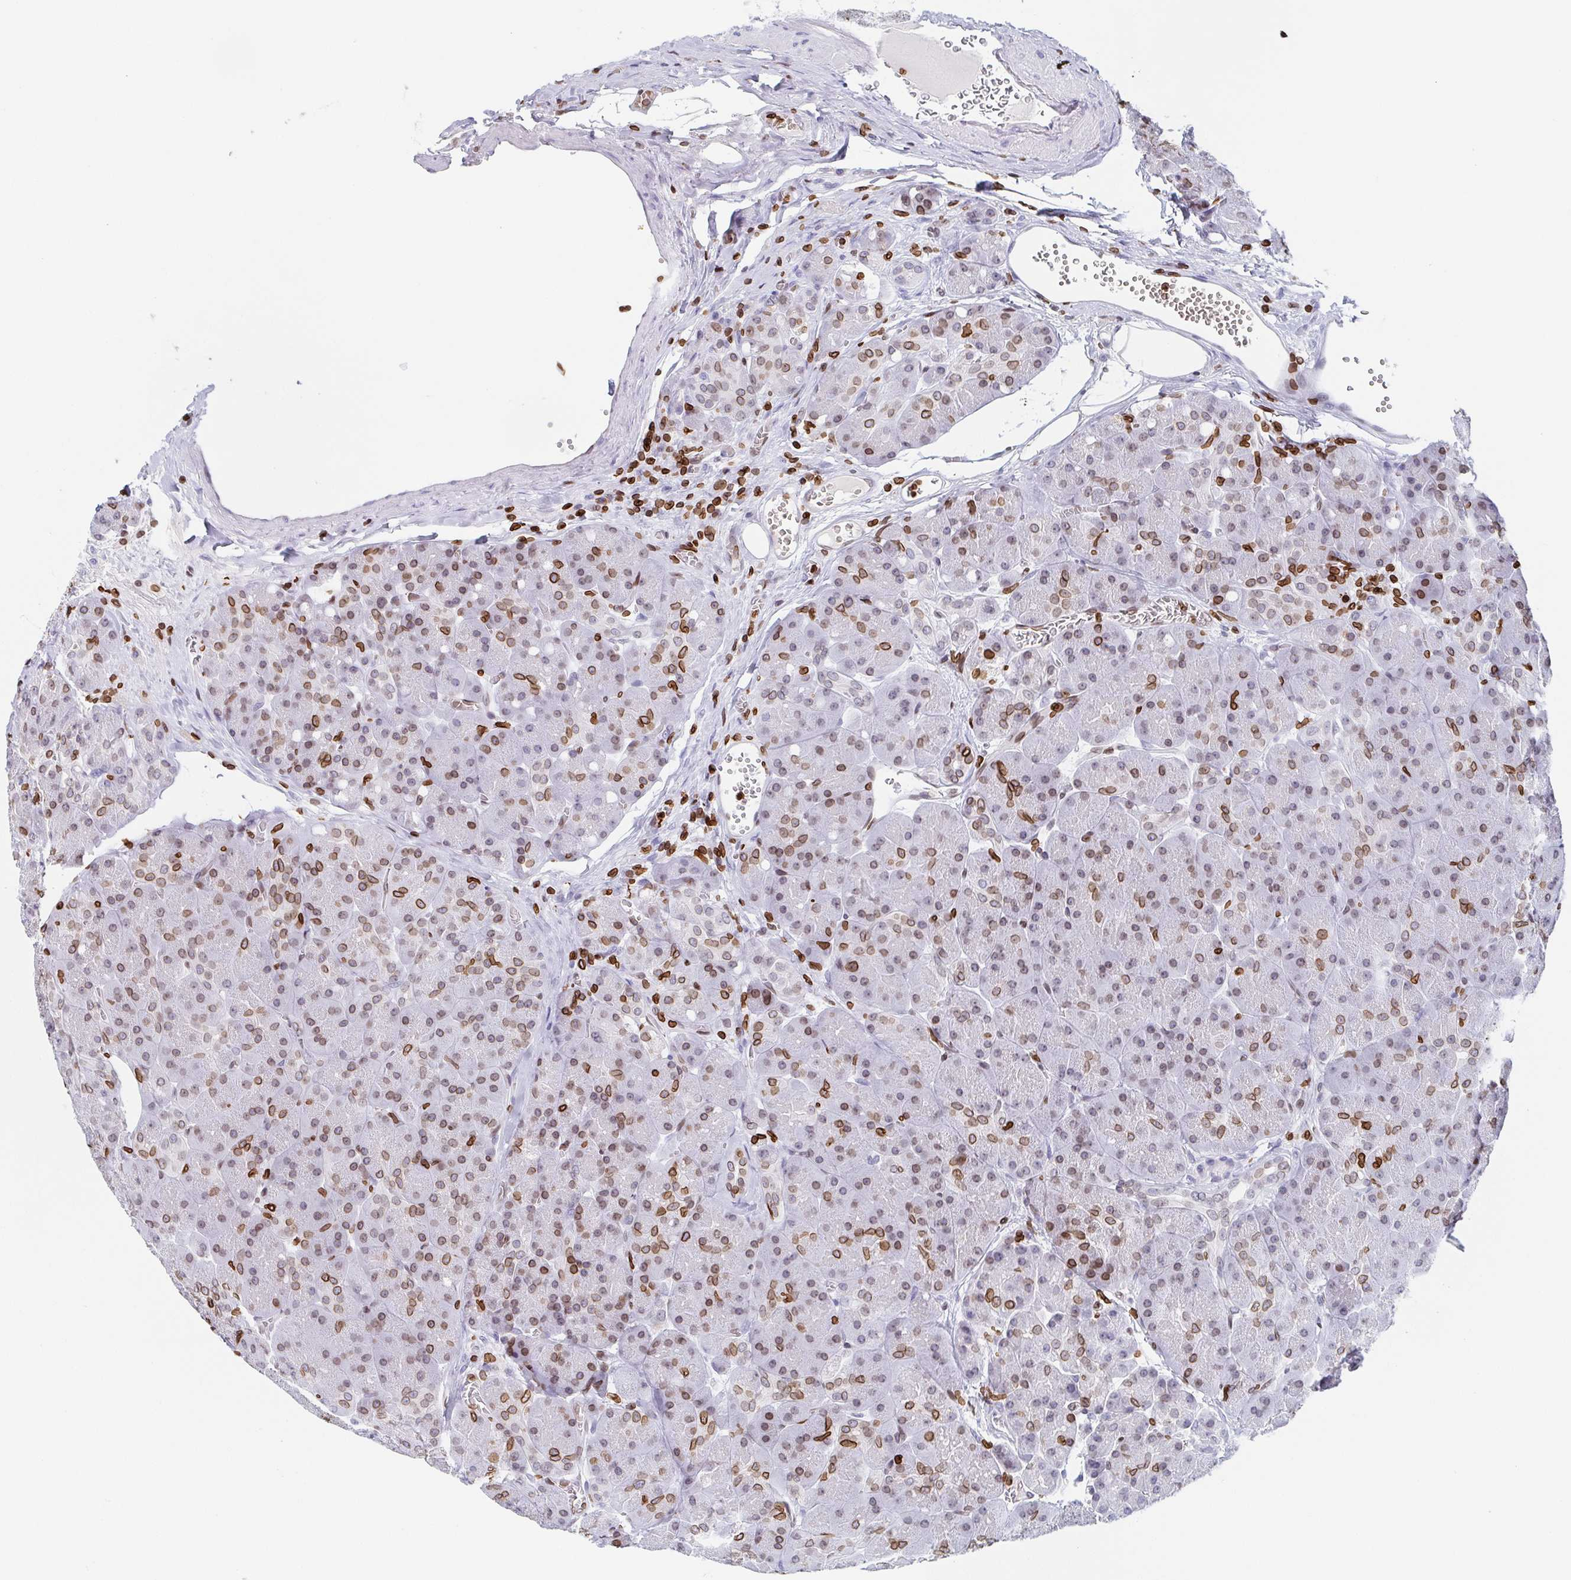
{"staining": {"intensity": "moderate", "quantity": "25%-75%", "location": "cytoplasmic/membranous,nuclear"}, "tissue": "pancreas", "cell_type": "Exocrine glandular cells", "image_type": "normal", "snomed": [{"axis": "morphology", "description": "Normal tissue, NOS"}, {"axis": "topography", "description": "Pancreas"}], "caption": "The image shows staining of unremarkable pancreas, revealing moderate cytoplasmic/membranous,nuclear protein staining (brown color) within exocrine glandular cells. (DAB IHC with brightfield microscopy, high magnification).", "gene": "BTBD7", "patient": {"sex": "male", "age": 55}}